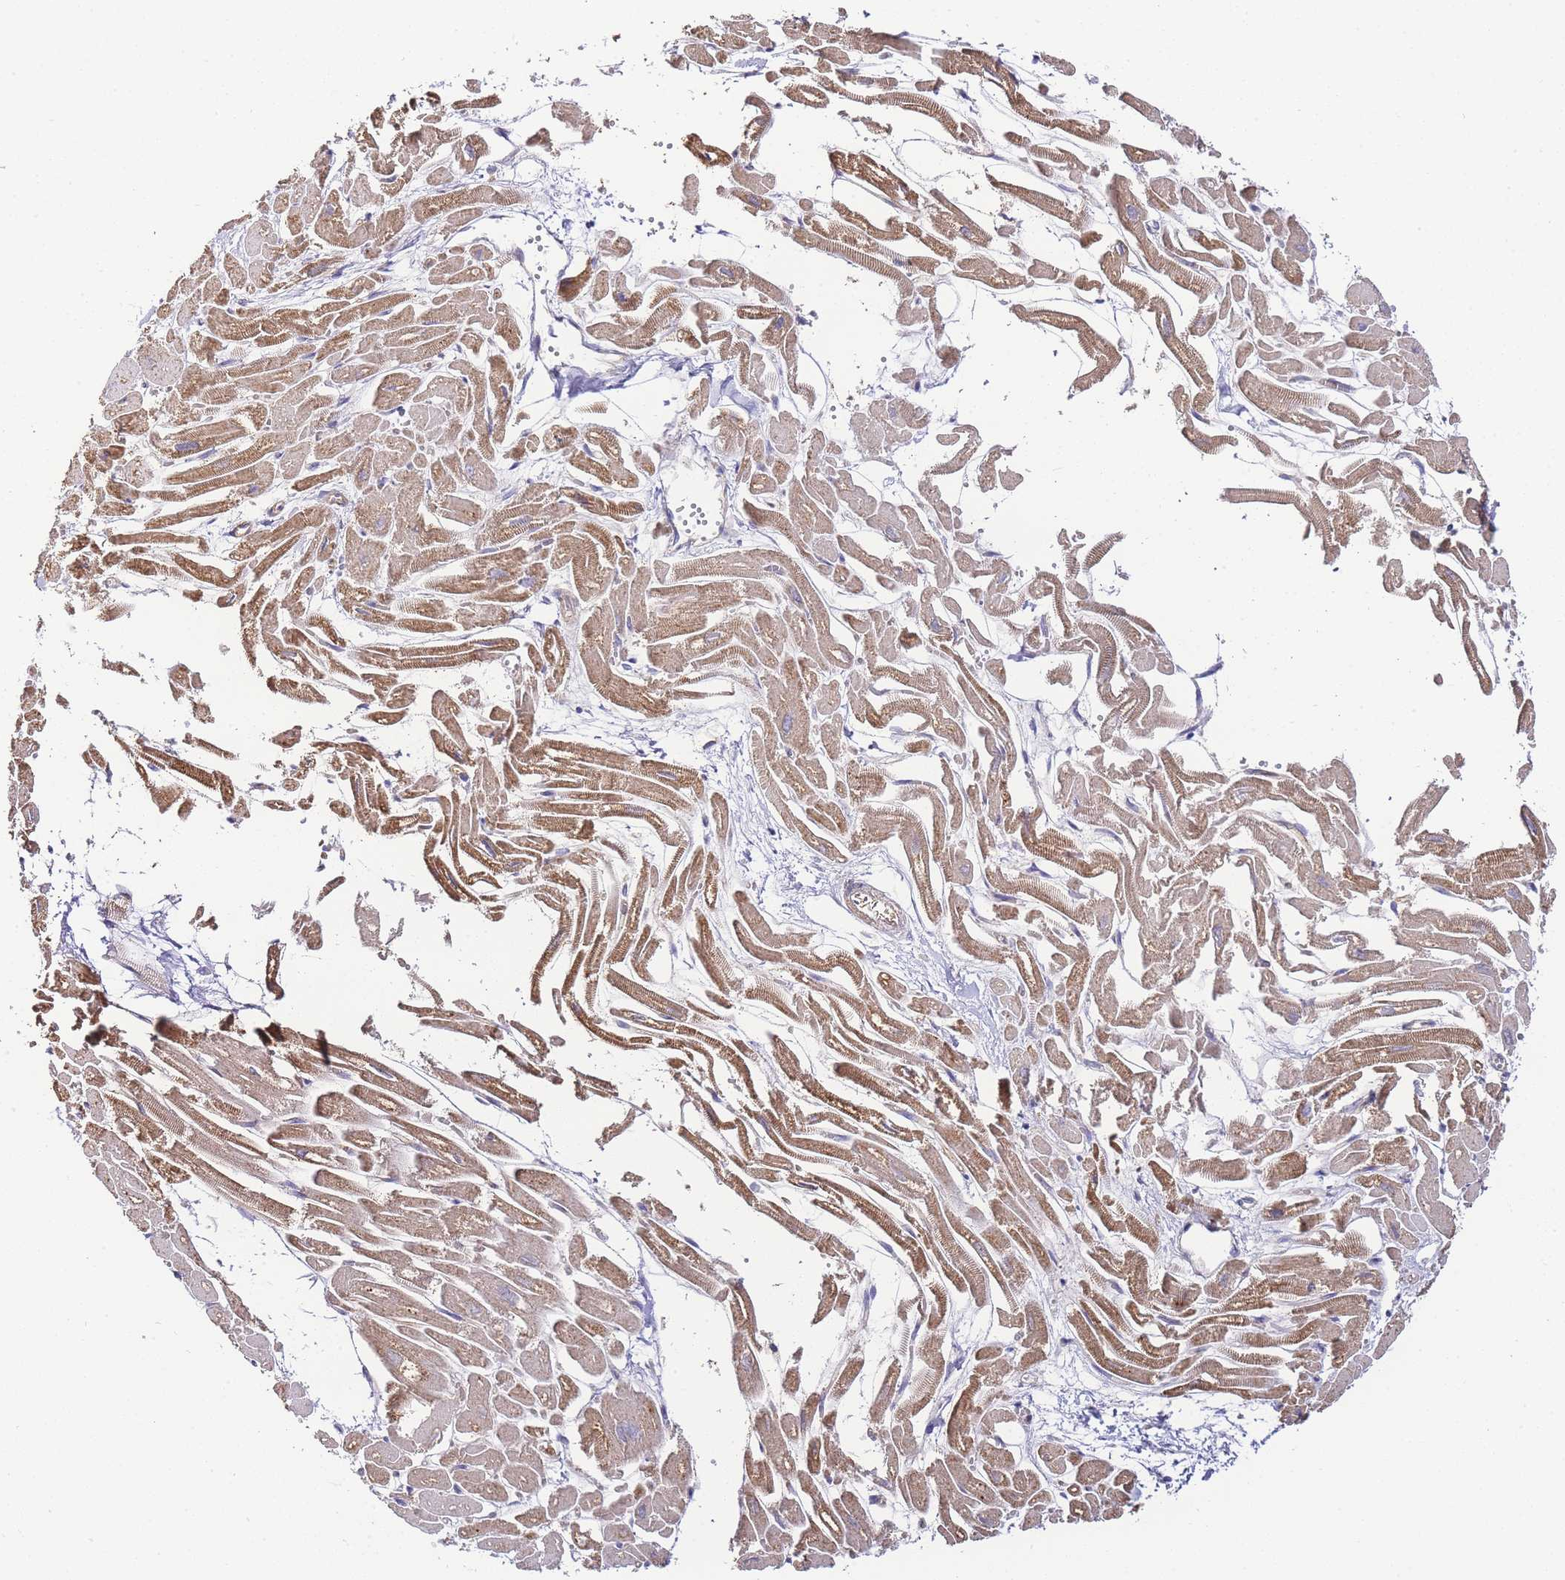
{"staining": {"intensity": "moderate", "quantity": ">75%", "location": "cytoplasmic/membranous"}, "tissue": "heart muscle", "cell_type": "Cardiomyocytes", "image_type": "normal", "snomed": [{"axis": "morphology", "description": "Normal tissue, NOS"}, {"axis": "topography", "description": "Heart"}], "caption": "Benign heart muscle shows moderate cytoplasmic/membranous positivity in about >75% of cardiomyocytes The staining was performed using DAB (3,3'-diaminobenzidine), with brown indicating positive protein expression. Nuclei are stained blue with hematoxylin..", "gene": "PDCD7", "patient": {"sex": "male", "age": 54}}